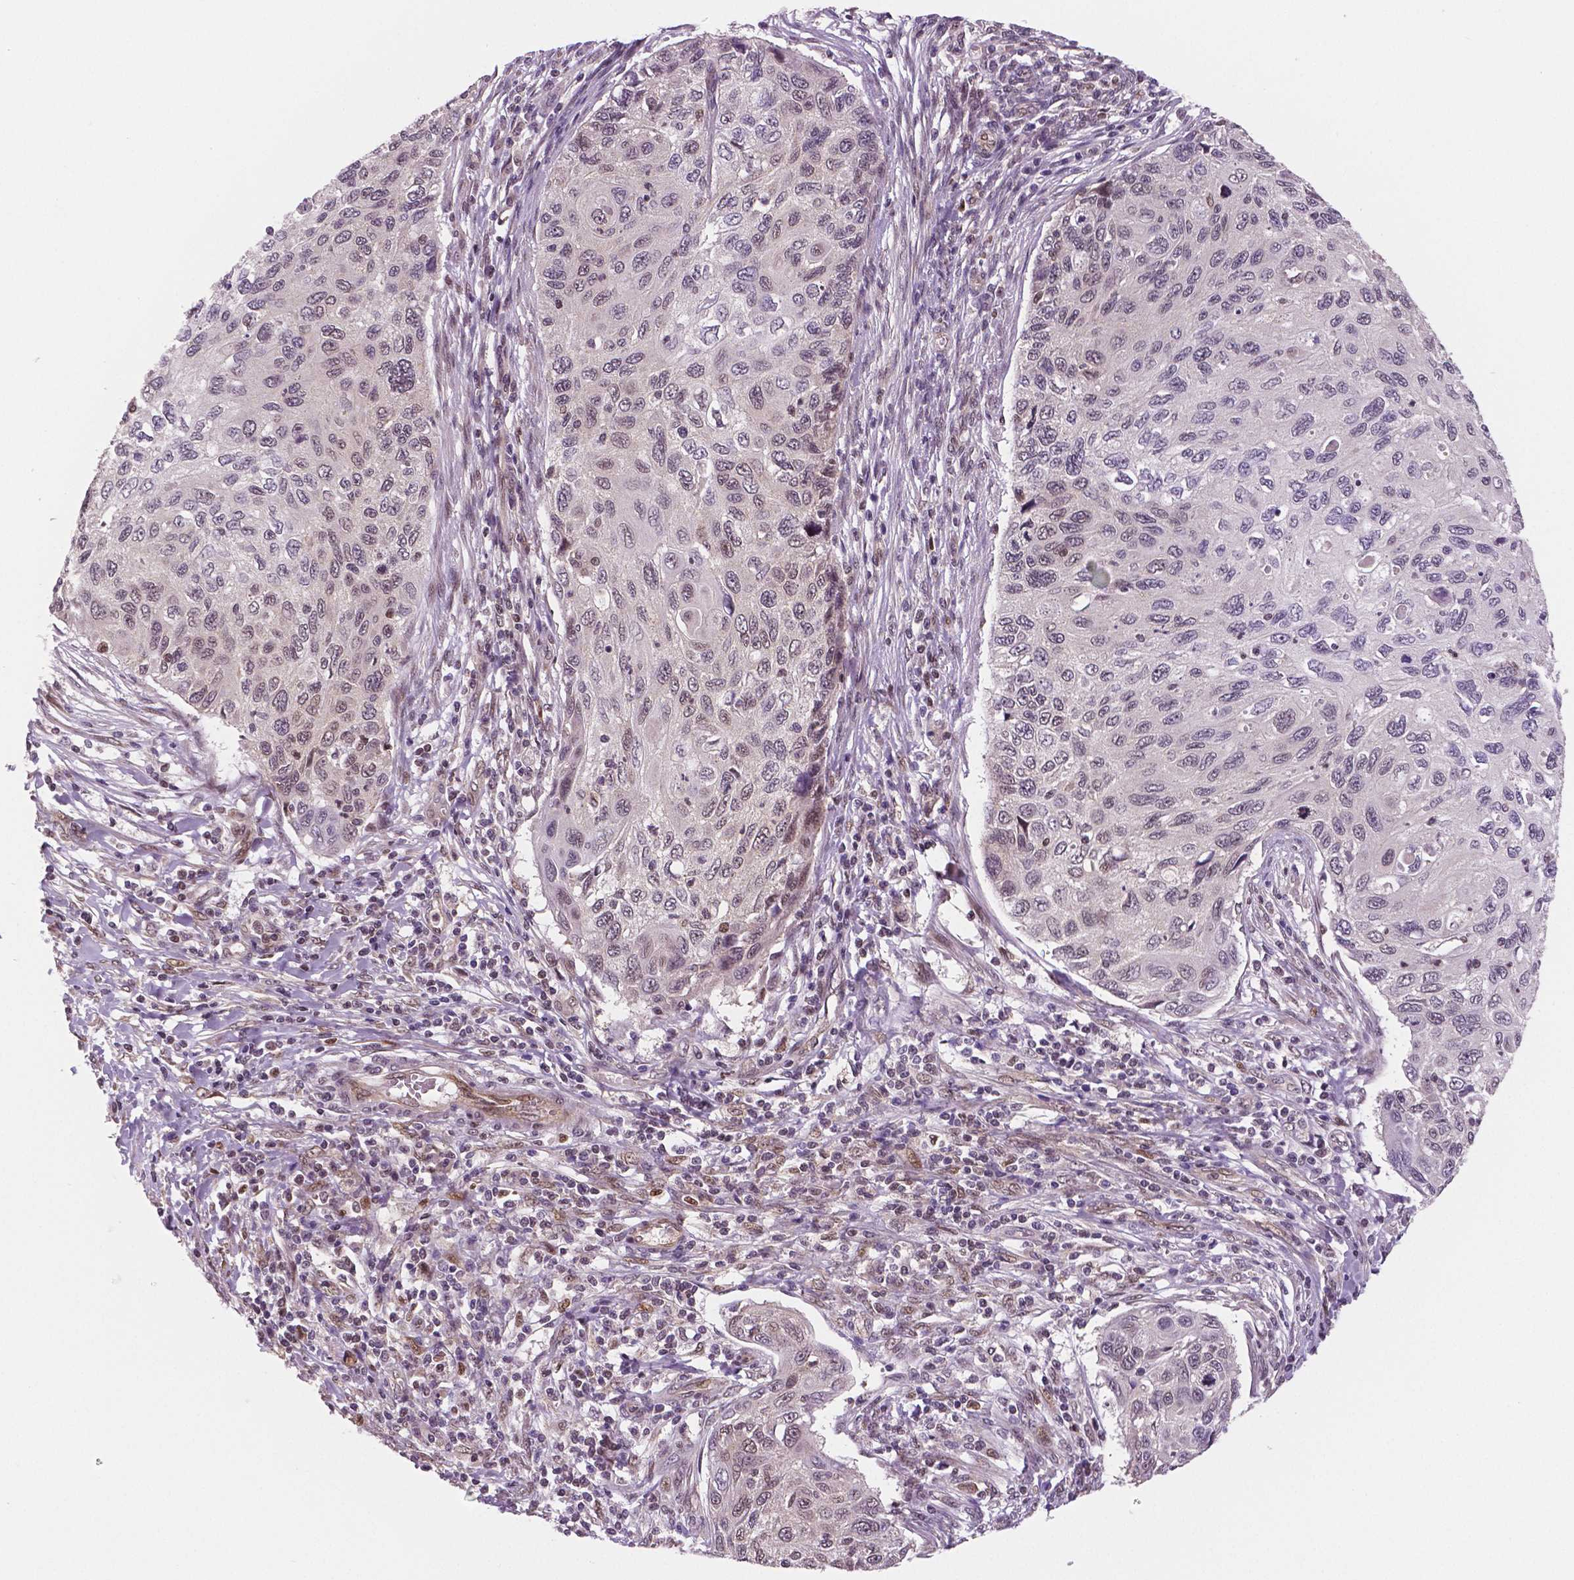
{"staining": {"intensity": "weak", "quantity": "<25%", "location": "nuclear"}, "tissue": "cervical cancer", "cell_type": "Tumor cells", "image_type": "cancer", "snomed": [{"axis": "morphology", "description": "Squamous cell carcinoma, NOS"}, {"axis": "topography", "description": "Cervix"}], "caption": "A histopathology image of squamous cell carcinoma (cervical) stained for a protein exhibits no brown staining in tumor cells.", "gene": "STAT3", "patient": {"sex": "female", "age": 70}}